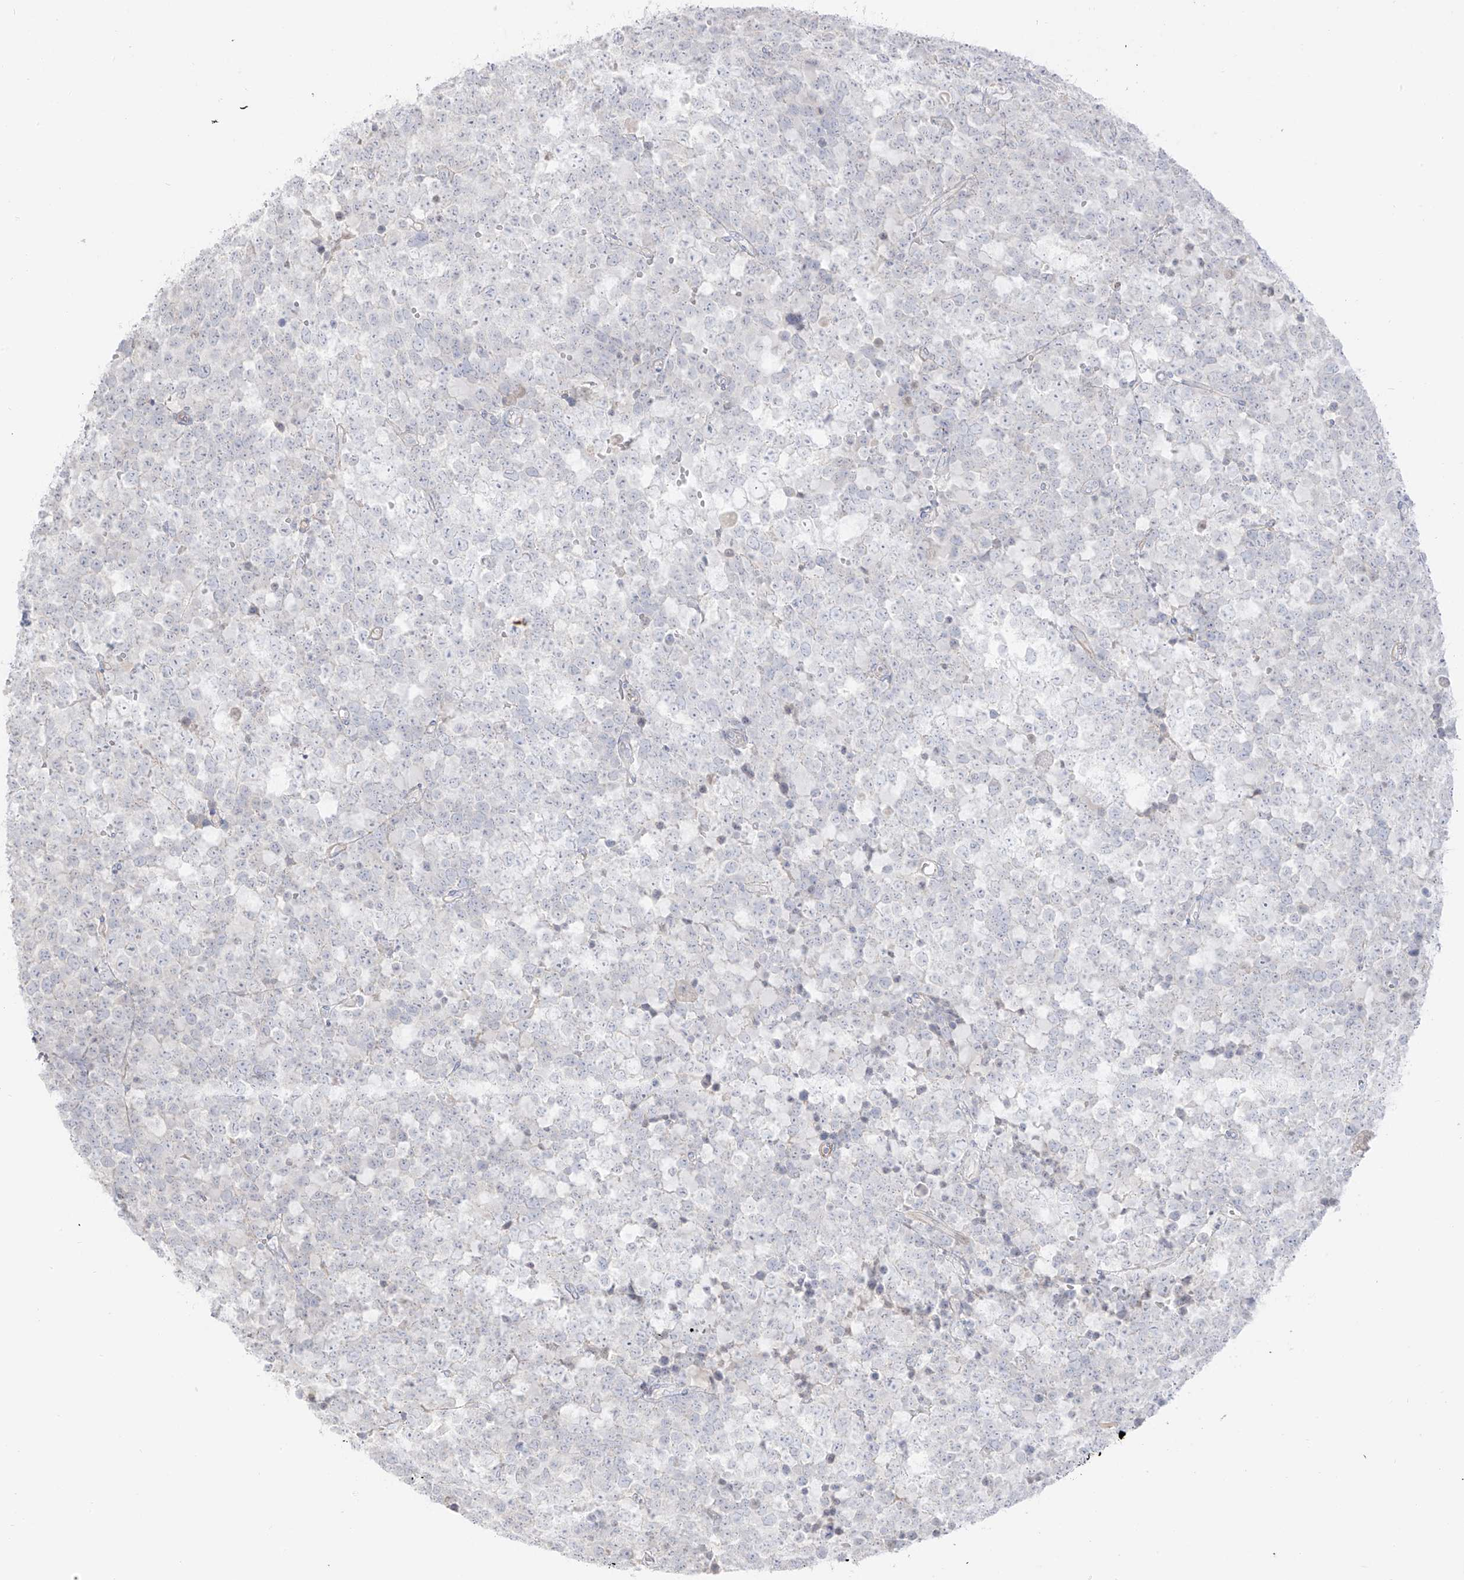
{"staining": {"intensity": "negative", "quantity": "none", "location": "none"}, "tissue": "testis cancer", "cell_type": "Tumor cells", "image_type": "cancer", "snomed": [{"axis": "morphology", "description": "Seminoma, NOS"}, {"axis": "topography", "description": "Testis"}], "caption": "Tumor cells show no significant positivity in testis cancer.", "gene": "C11orf87", "patient": {"sex": "male", "age": 71}}